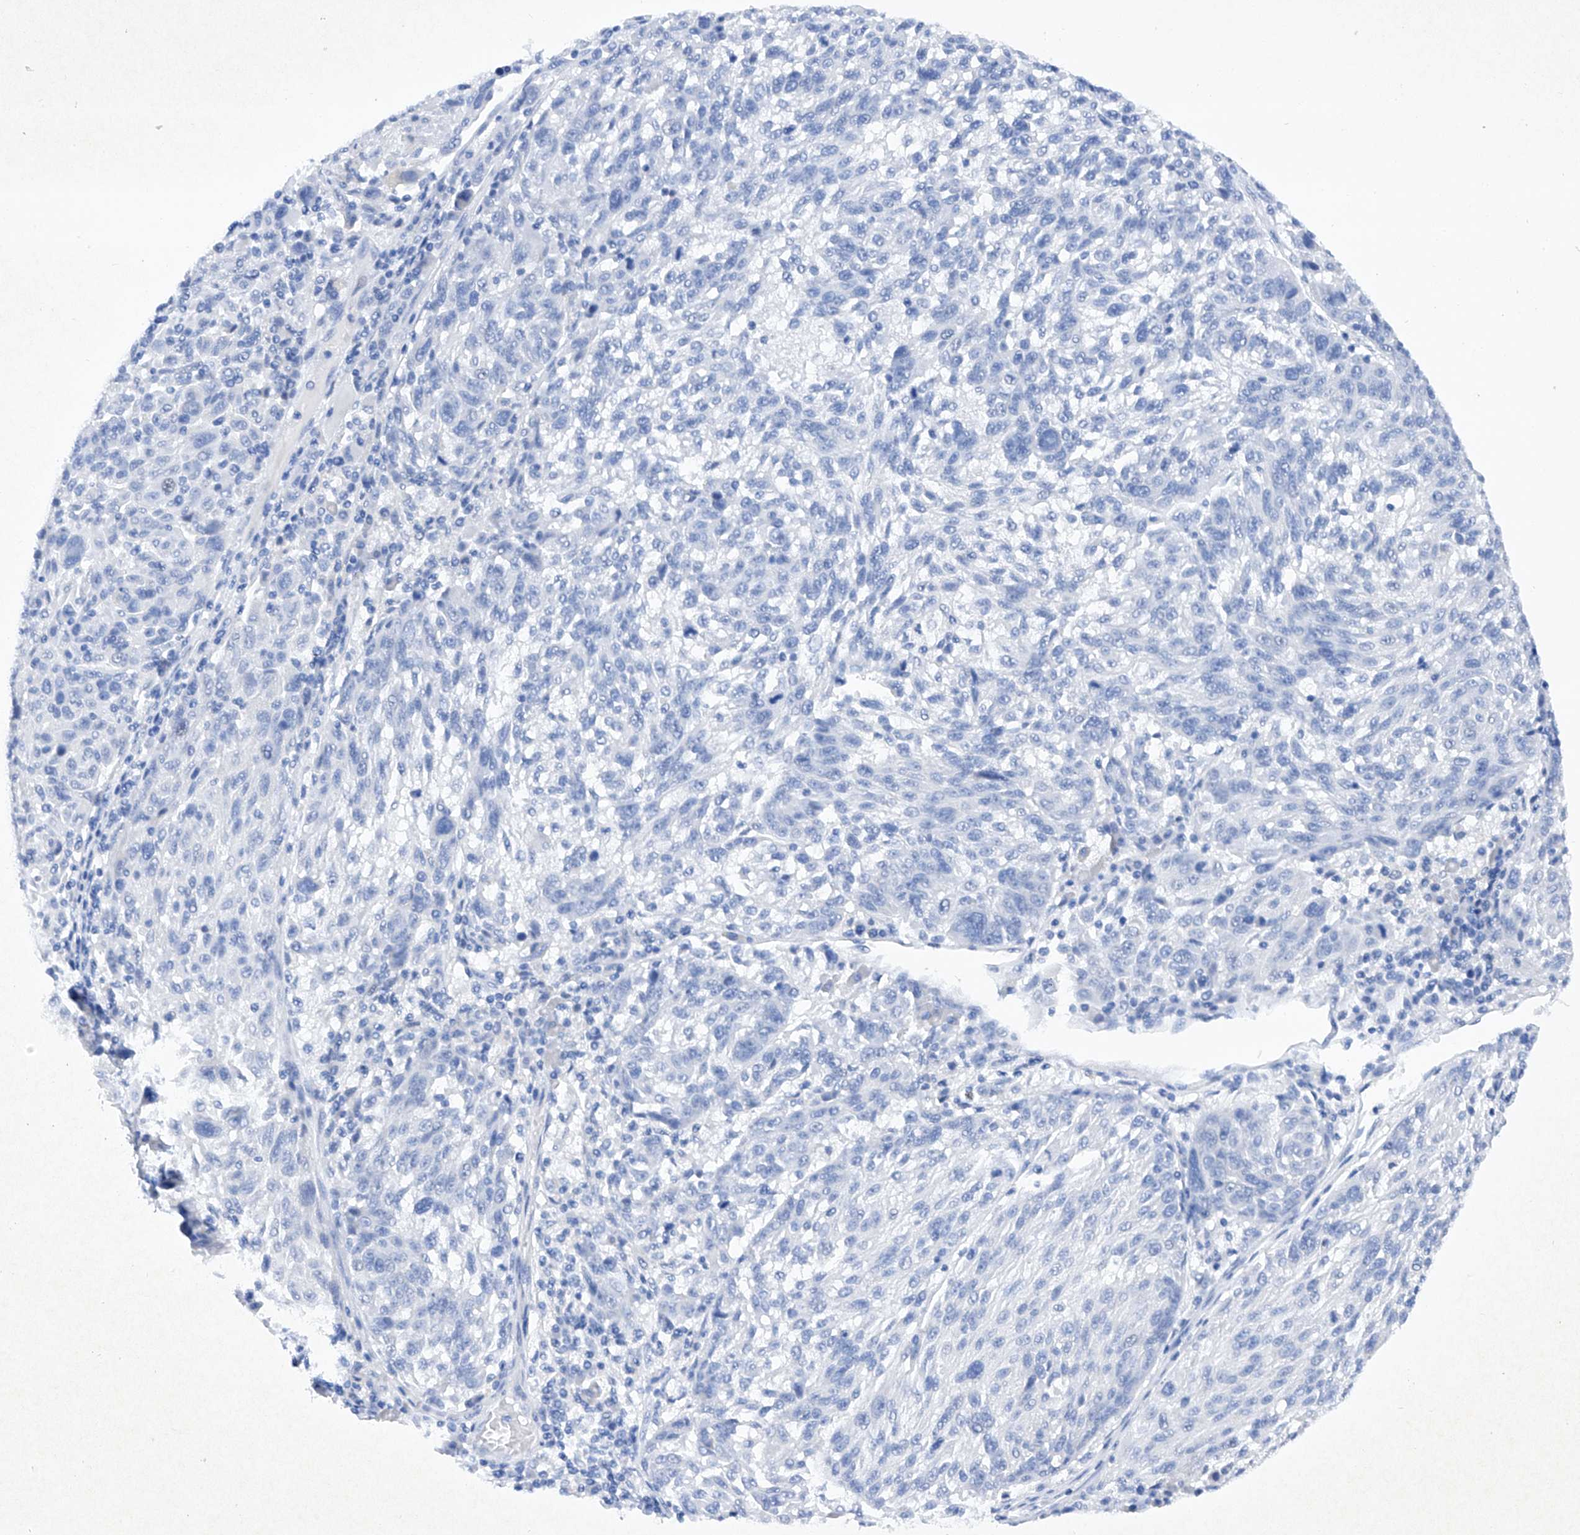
{"staining": {"intensity": "negative", "quantity": "none", "location": "none"}, "tissue": "melanoma", "cell_type": "Tumor cells", "image_type": "cancer", "snomed": [{"axis": "morphology", "description": "Malignant melanoma, NOS"}, {"axis": "topography", "description": "Skin"}], "caption": "Immunohistochemical staining of human melanoma reveals no significant positivity in tumor cells.", "gene": "BARX2", "patient": {"sex": "male", "age": 53}}